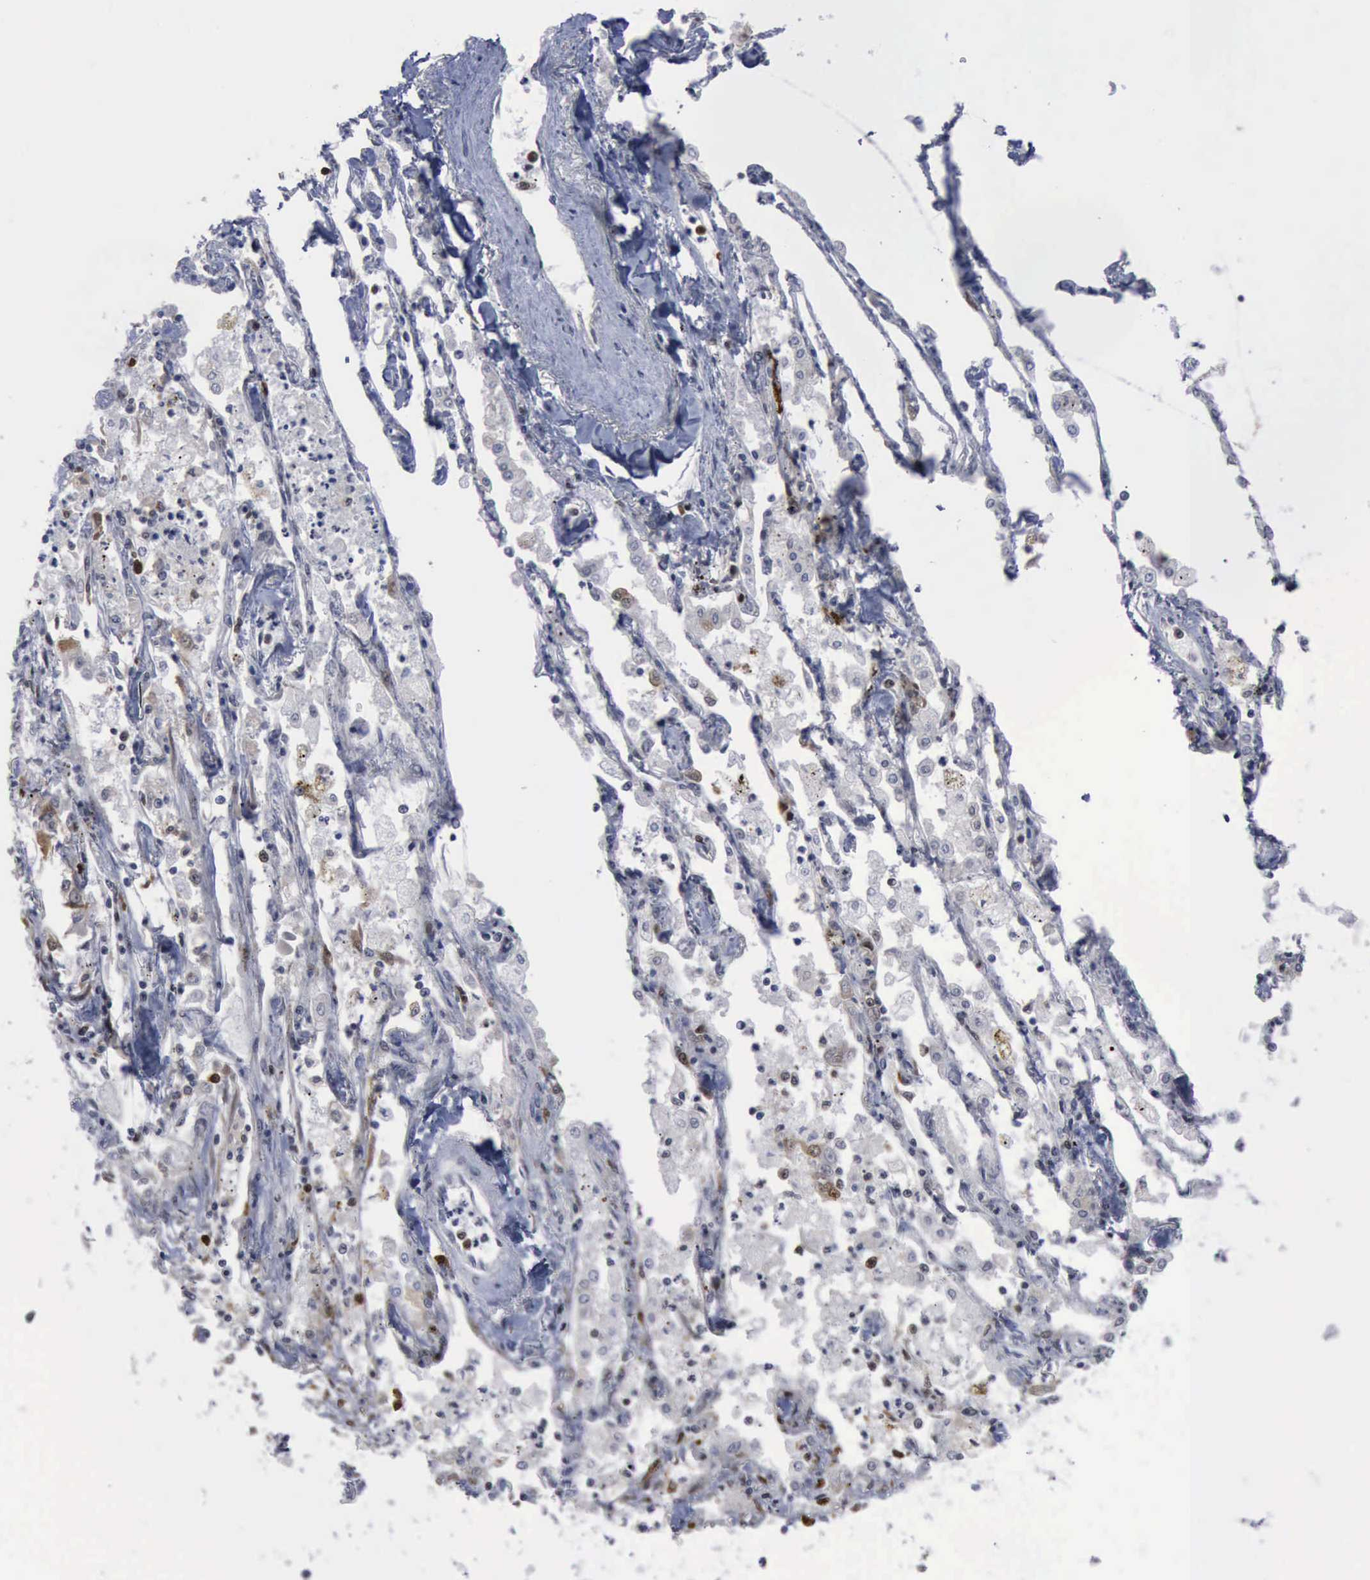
{"staining": {"intensity": "weak", "quantity": "<25%", "location": "nuclear"}, "tissue": "lung cancer", "cell_type": "Tumor cells", "image_type": "cancer", "snomed": [{"axis": "morphology", "description": "Squamous cell carcinoma, NOS"}, {"axis": "topography", "description": "Lung"}], "caption": "High power microscopy histopathology image of an immunohistochemistry (IHC) image of lung cancer (squamous cell carcinoma), revealing no significant expression in tumor cells.", "gene": "PCNA", "patient": {"sex": "male", "age": 75}}